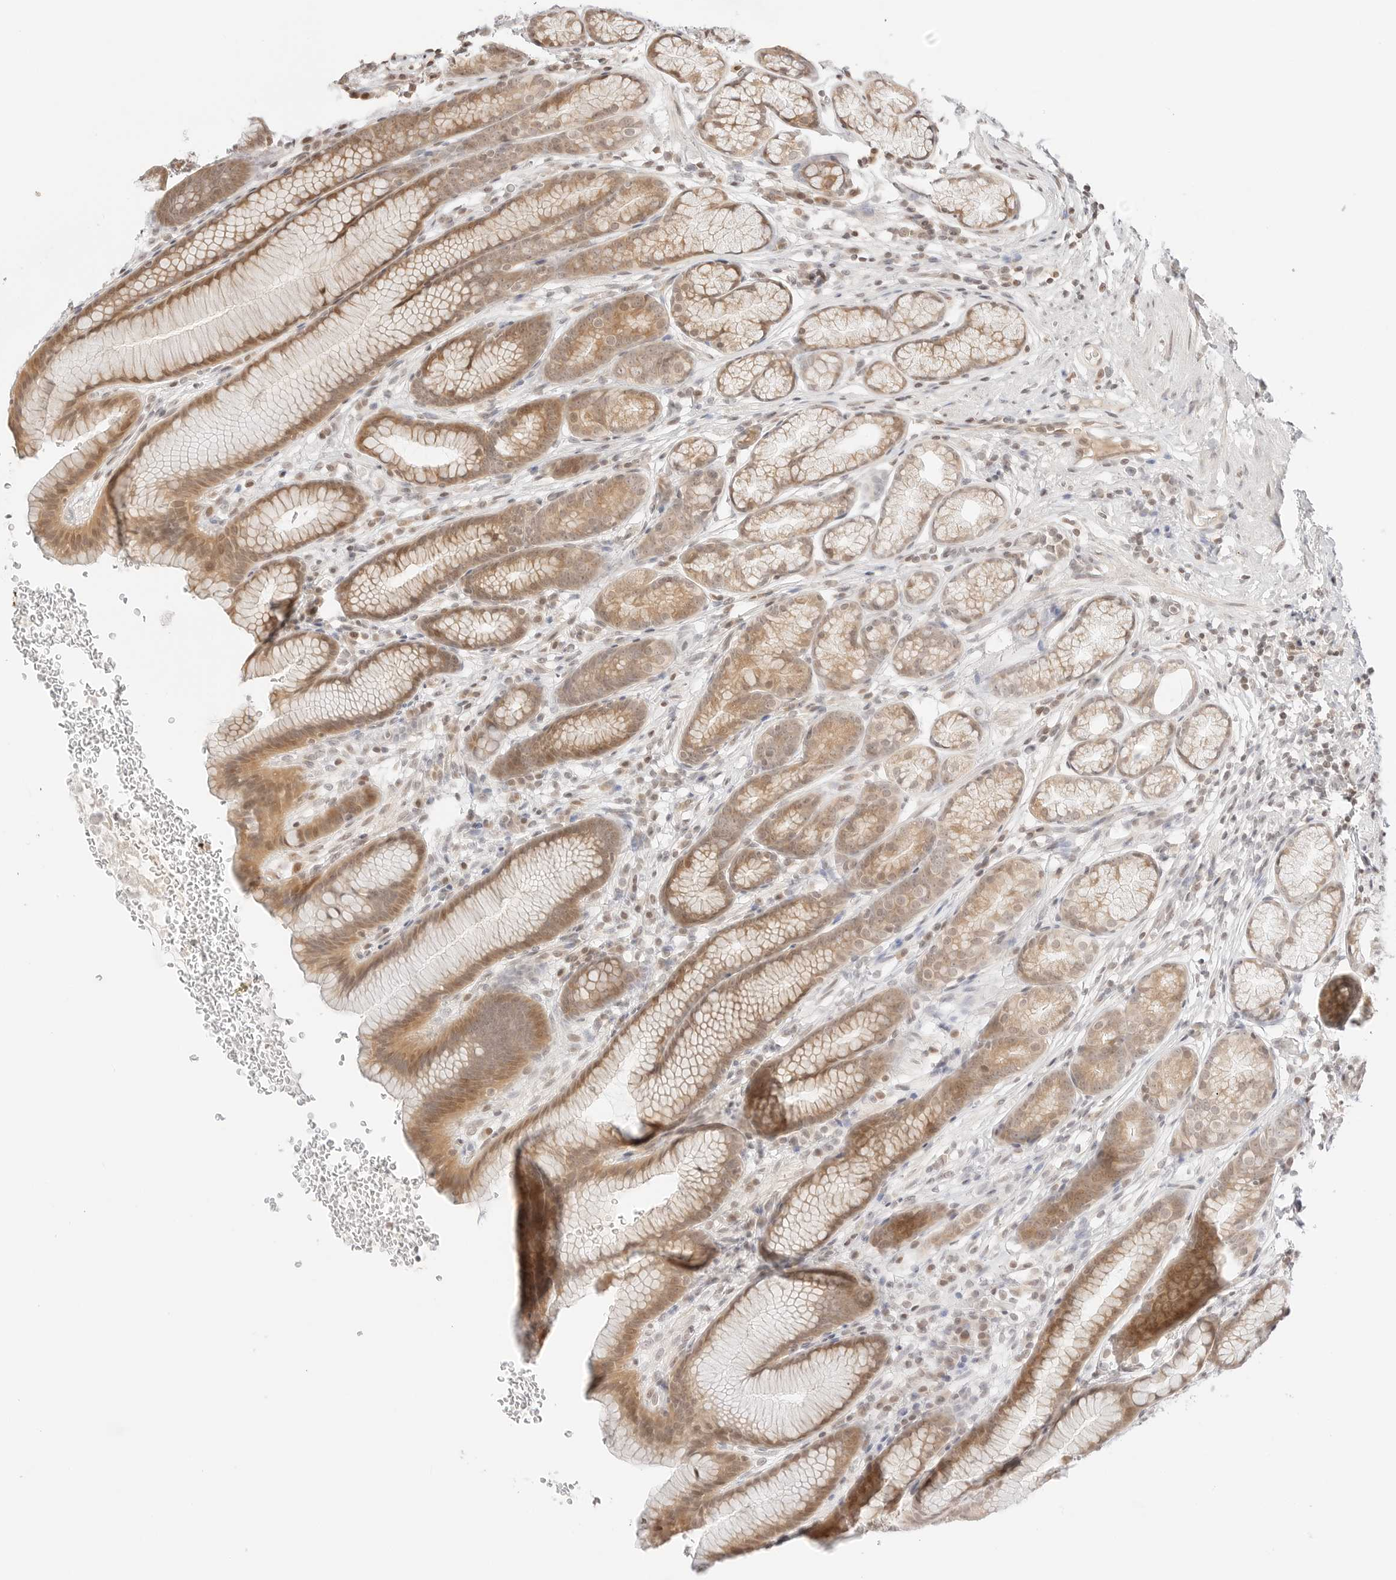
{"staining": {"intensity": "moderate", "quantity": ">75%", "location": "cytoplasmic/membranous,nuclear"}, "tissue": "stomach", "cell_type": "Glandular cells", "image_type": "normal", "snomed": [{"axis": "morphology", "description": "Normal tissue, NOS"}, {"axis": "topography", "description": "Stomach"}], "caption": "Immunohistochemistry (IHC) photomicrograph of unremarkable stomach stained for a protein (brown), which demonstrates medium levels of moderate cytoplasmic/membranous,nuclear staining in about >75% of glandular cells.", "gene": "RPS6KL1", "patient": {"sex": "male", "age": 42}}